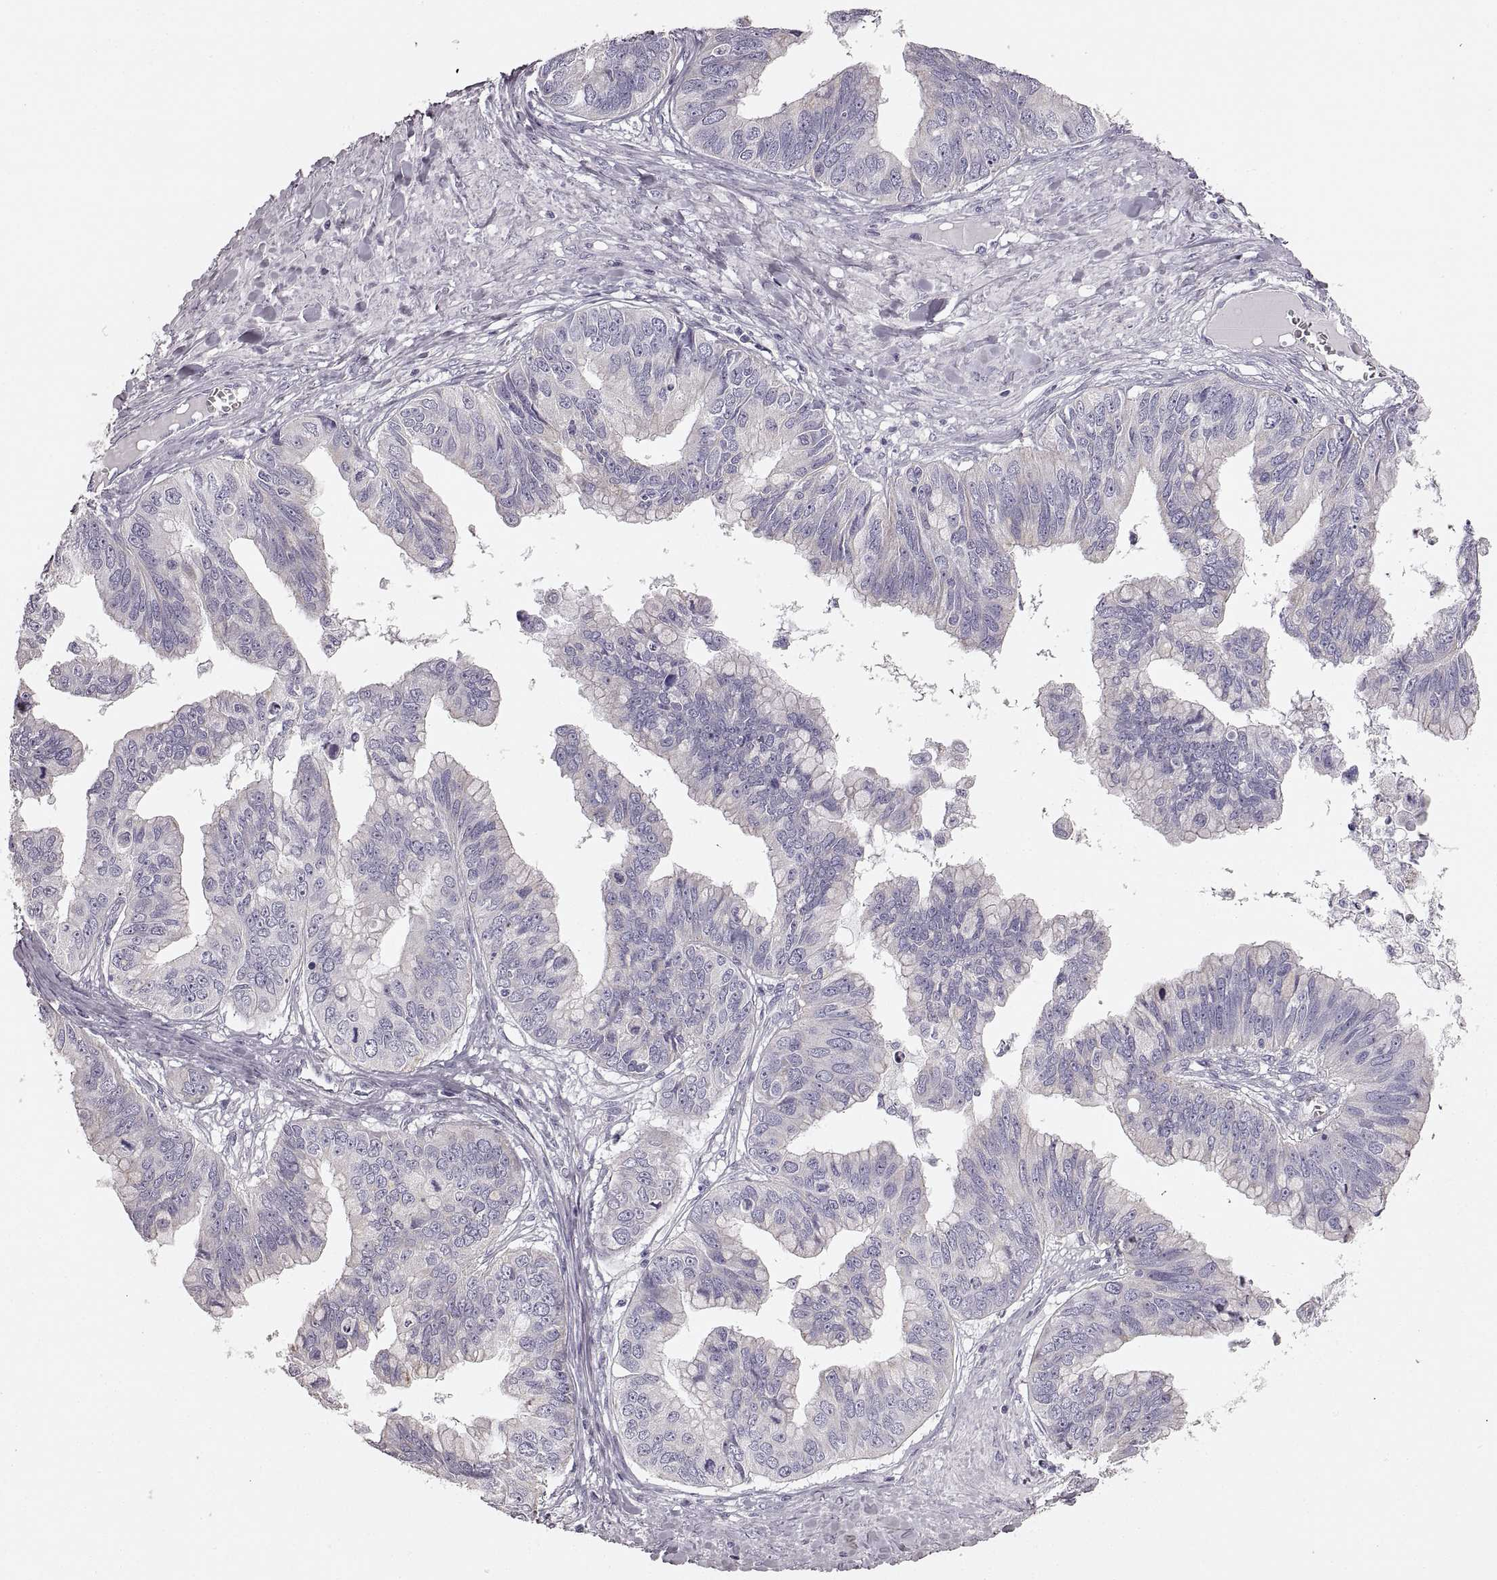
{"staining": {"intensity": "negative", "quantity": "none", "location": "none"}, "tissue": "ovarian cancer", "cell_type": "Tumor cells", "image_type": "cancer", "snomed": [{"axis": "morphology", "description": "Cystadenocarcinoma, mucinous, NOS"}, {"axis": "topography", "description": "Ovary"}], "caption": "Micrograph shows no protein staining in tumor cells of ovarian mucinous cystadenocarcinoma tissue.", "gene": "RDH13", "patient": {"sex": "female", "age": 76}}